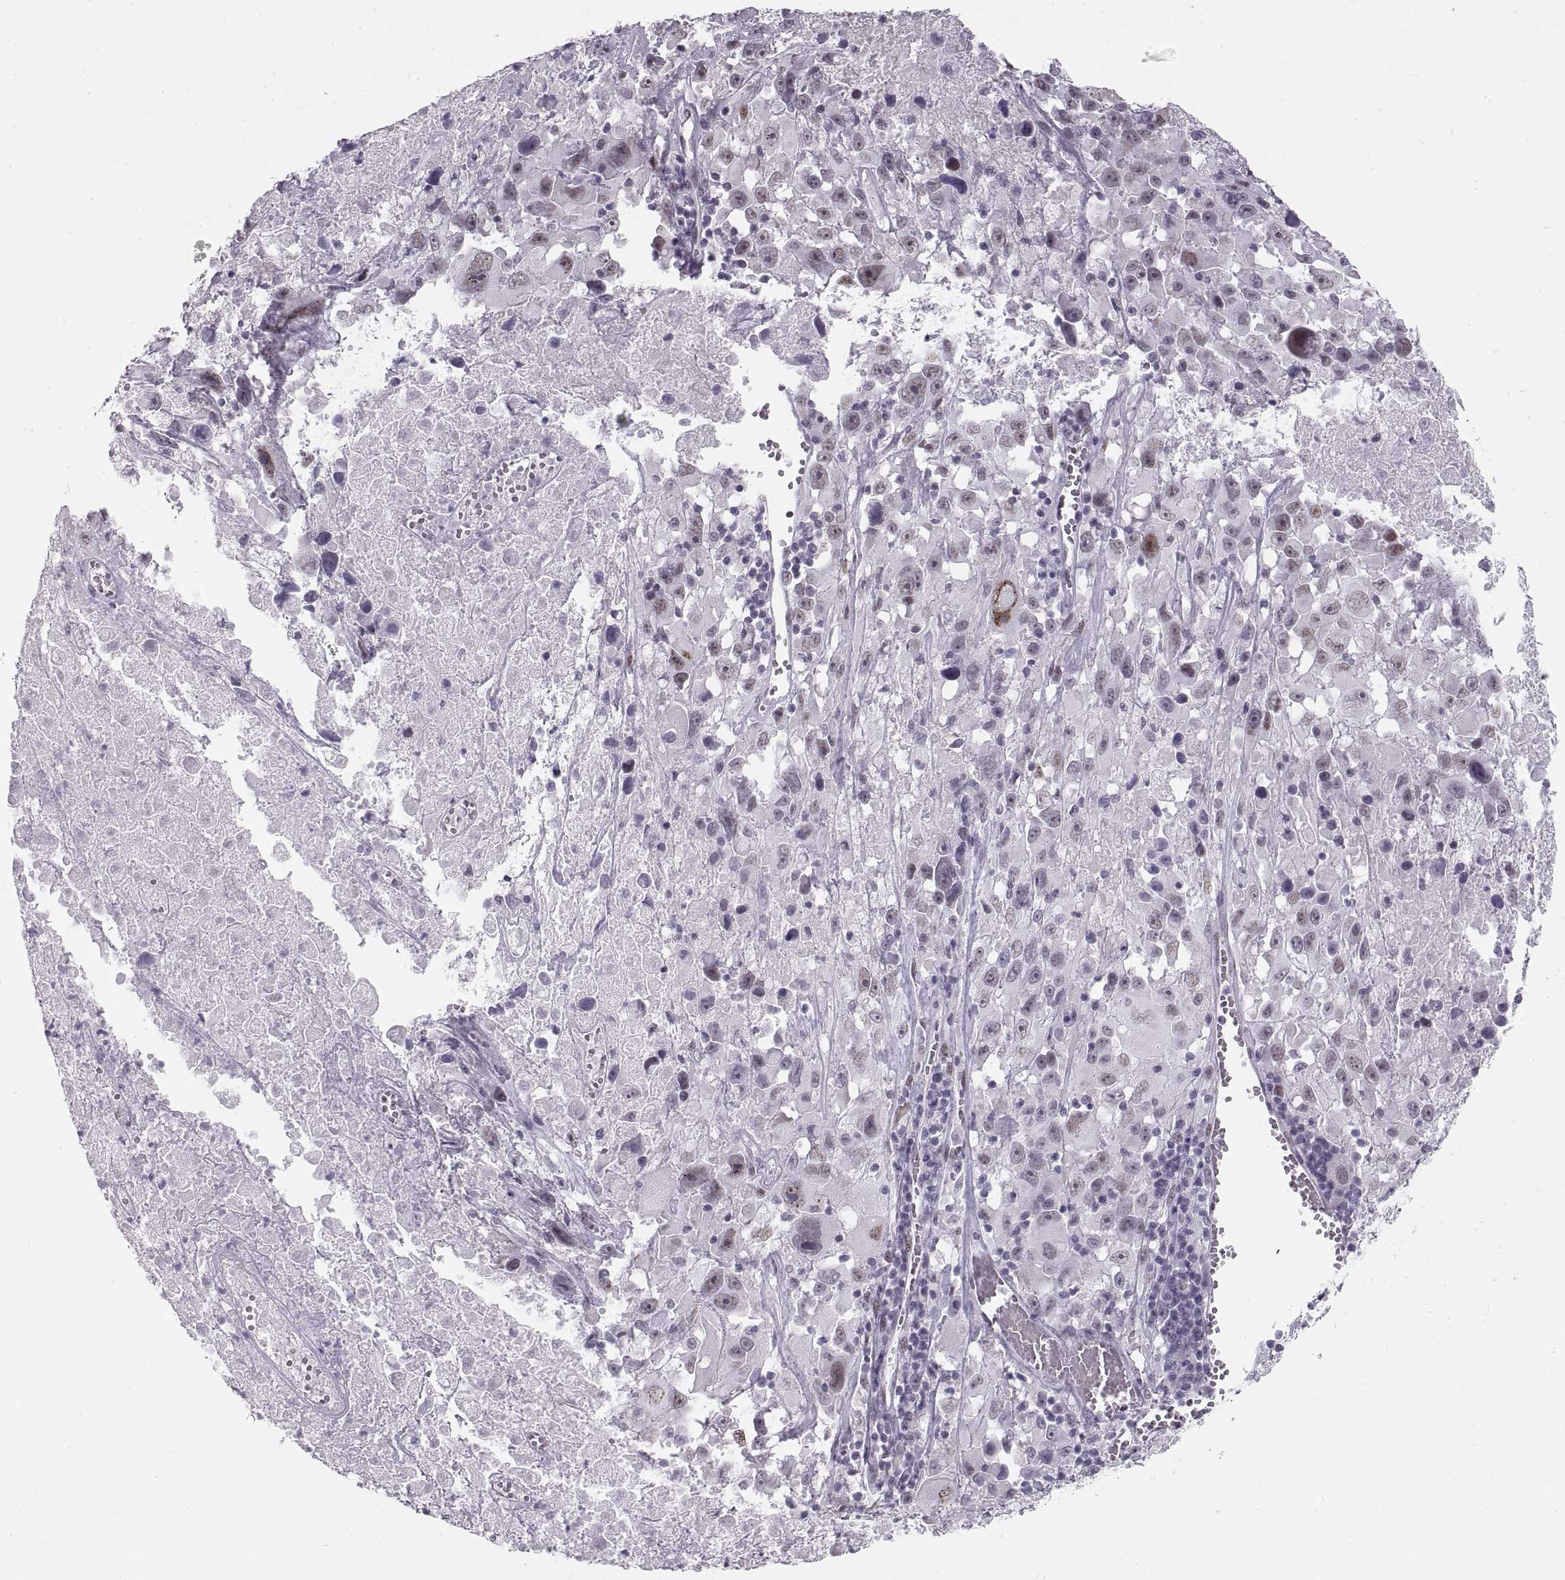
{"staining": {"intensity": "negative", "quantity": "none", "location": "none"}, "tissue": "melanoma", "cell_type": "Tumor cells", "image_type": "cancer", "snomed": [{"axis": "morphology", "description": "Malignant melanoma, Metastatic site"}, {"axis": "topography", "description": "Lymph node"}], "caption": "High magnification brightfield microscopy of melanoma stained with DAB (3,3'-diaminobenzidine) (brown) and counterstained with hematoxylin (blue): tumor cells show no significant staining.", "gene": "NANOS3", "patient": {"sex": "male", "age": 50}}